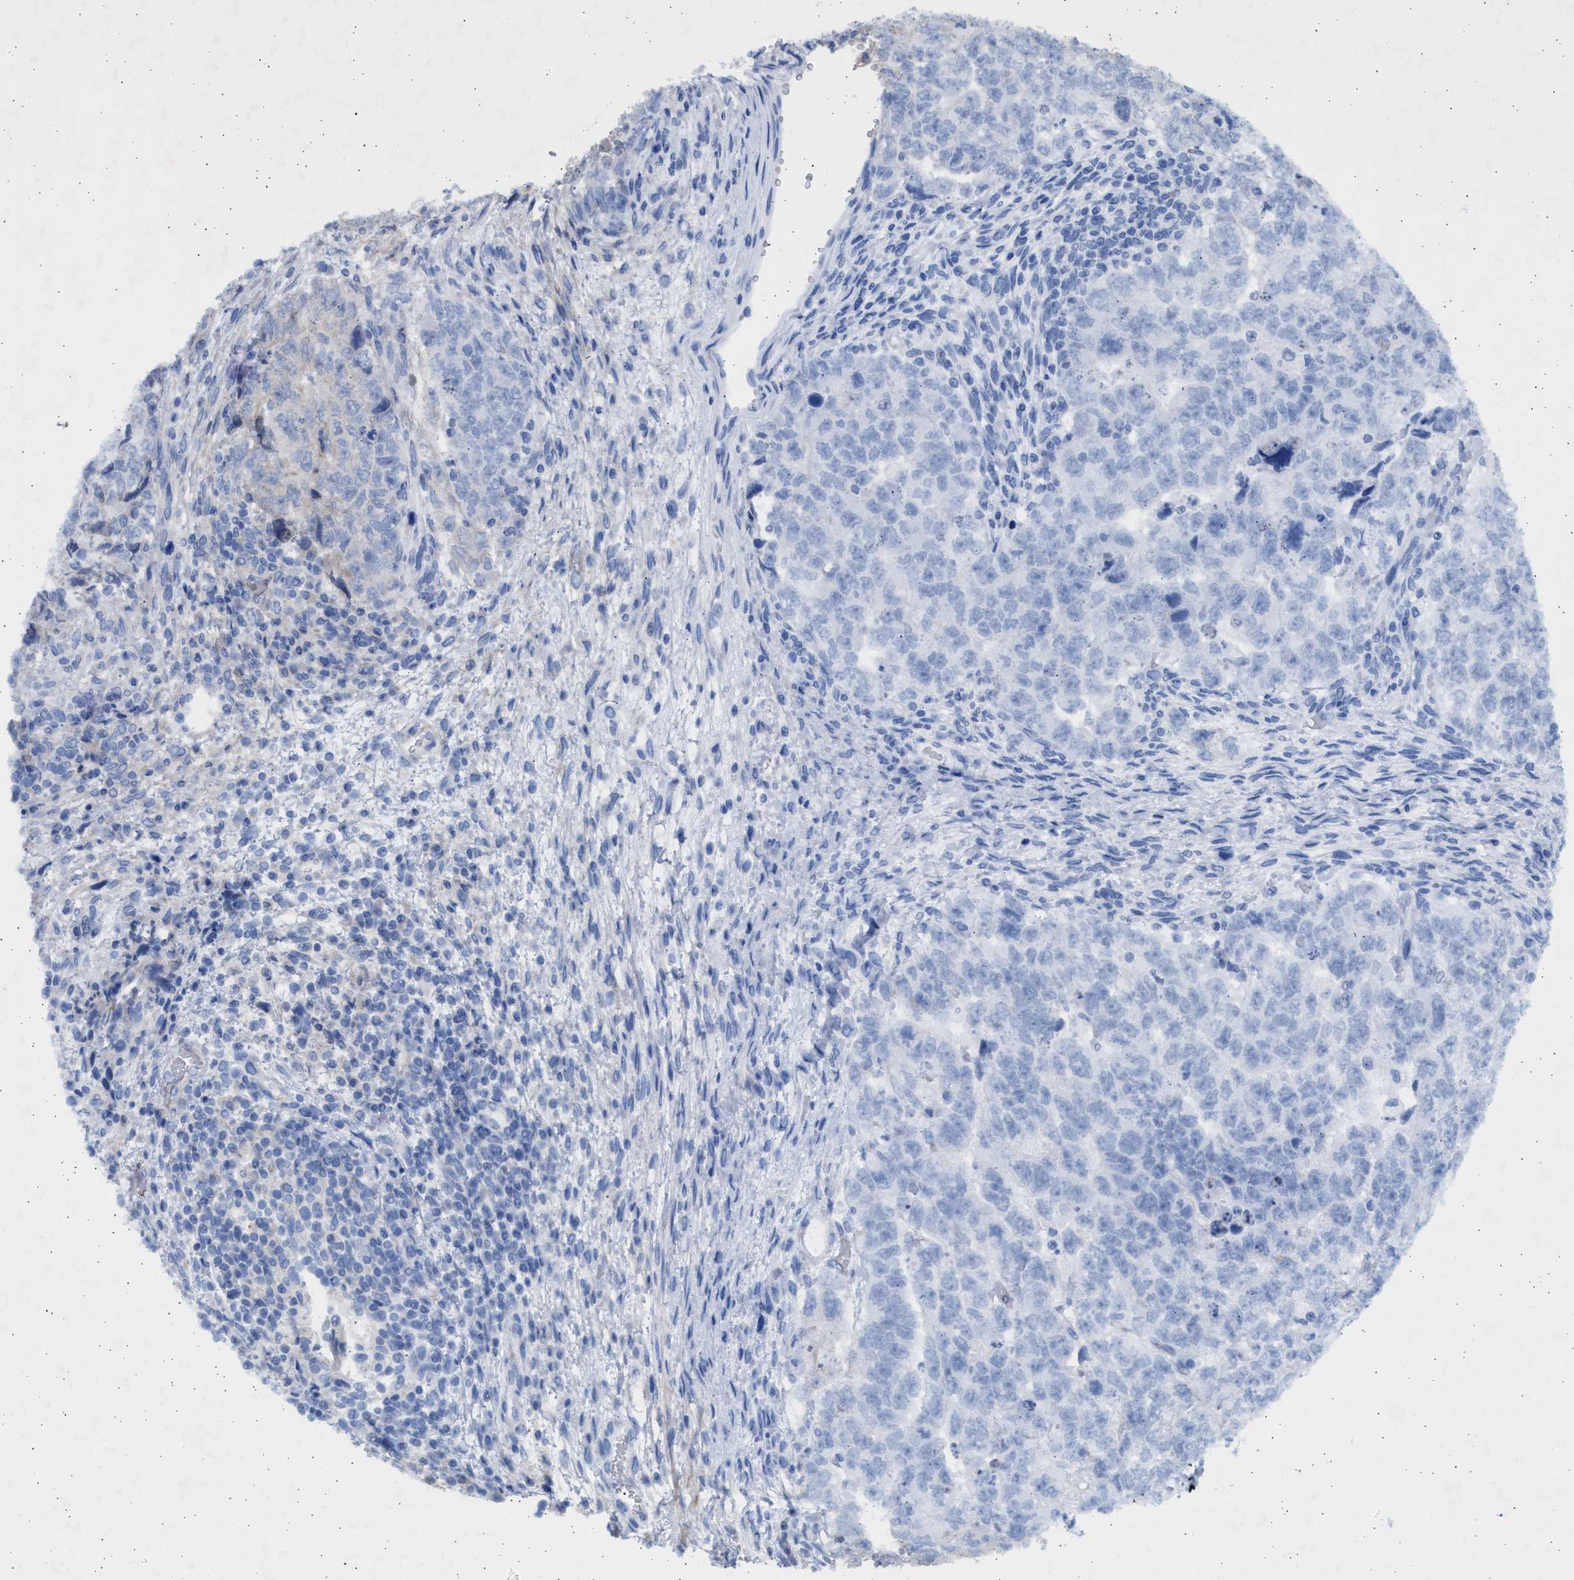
{"staining": {"intensity": "negative", "quantity": "none", "location": "none"}, "tissue": "testis cancer", "cell_type": "Tumor cells", "image_type": "cancer", "snomed": [{"axis": "morphology", "description": "Carcinoma, Embryonal, NOS"}, {"axis": "topography", "description": "Testis"}], "caption": "A histopathology image of testis cancer stained for a protein displays no brown staining in tumor cells.", "gene": "NBR1", "patient": {"sex": "male", "age": 36}}